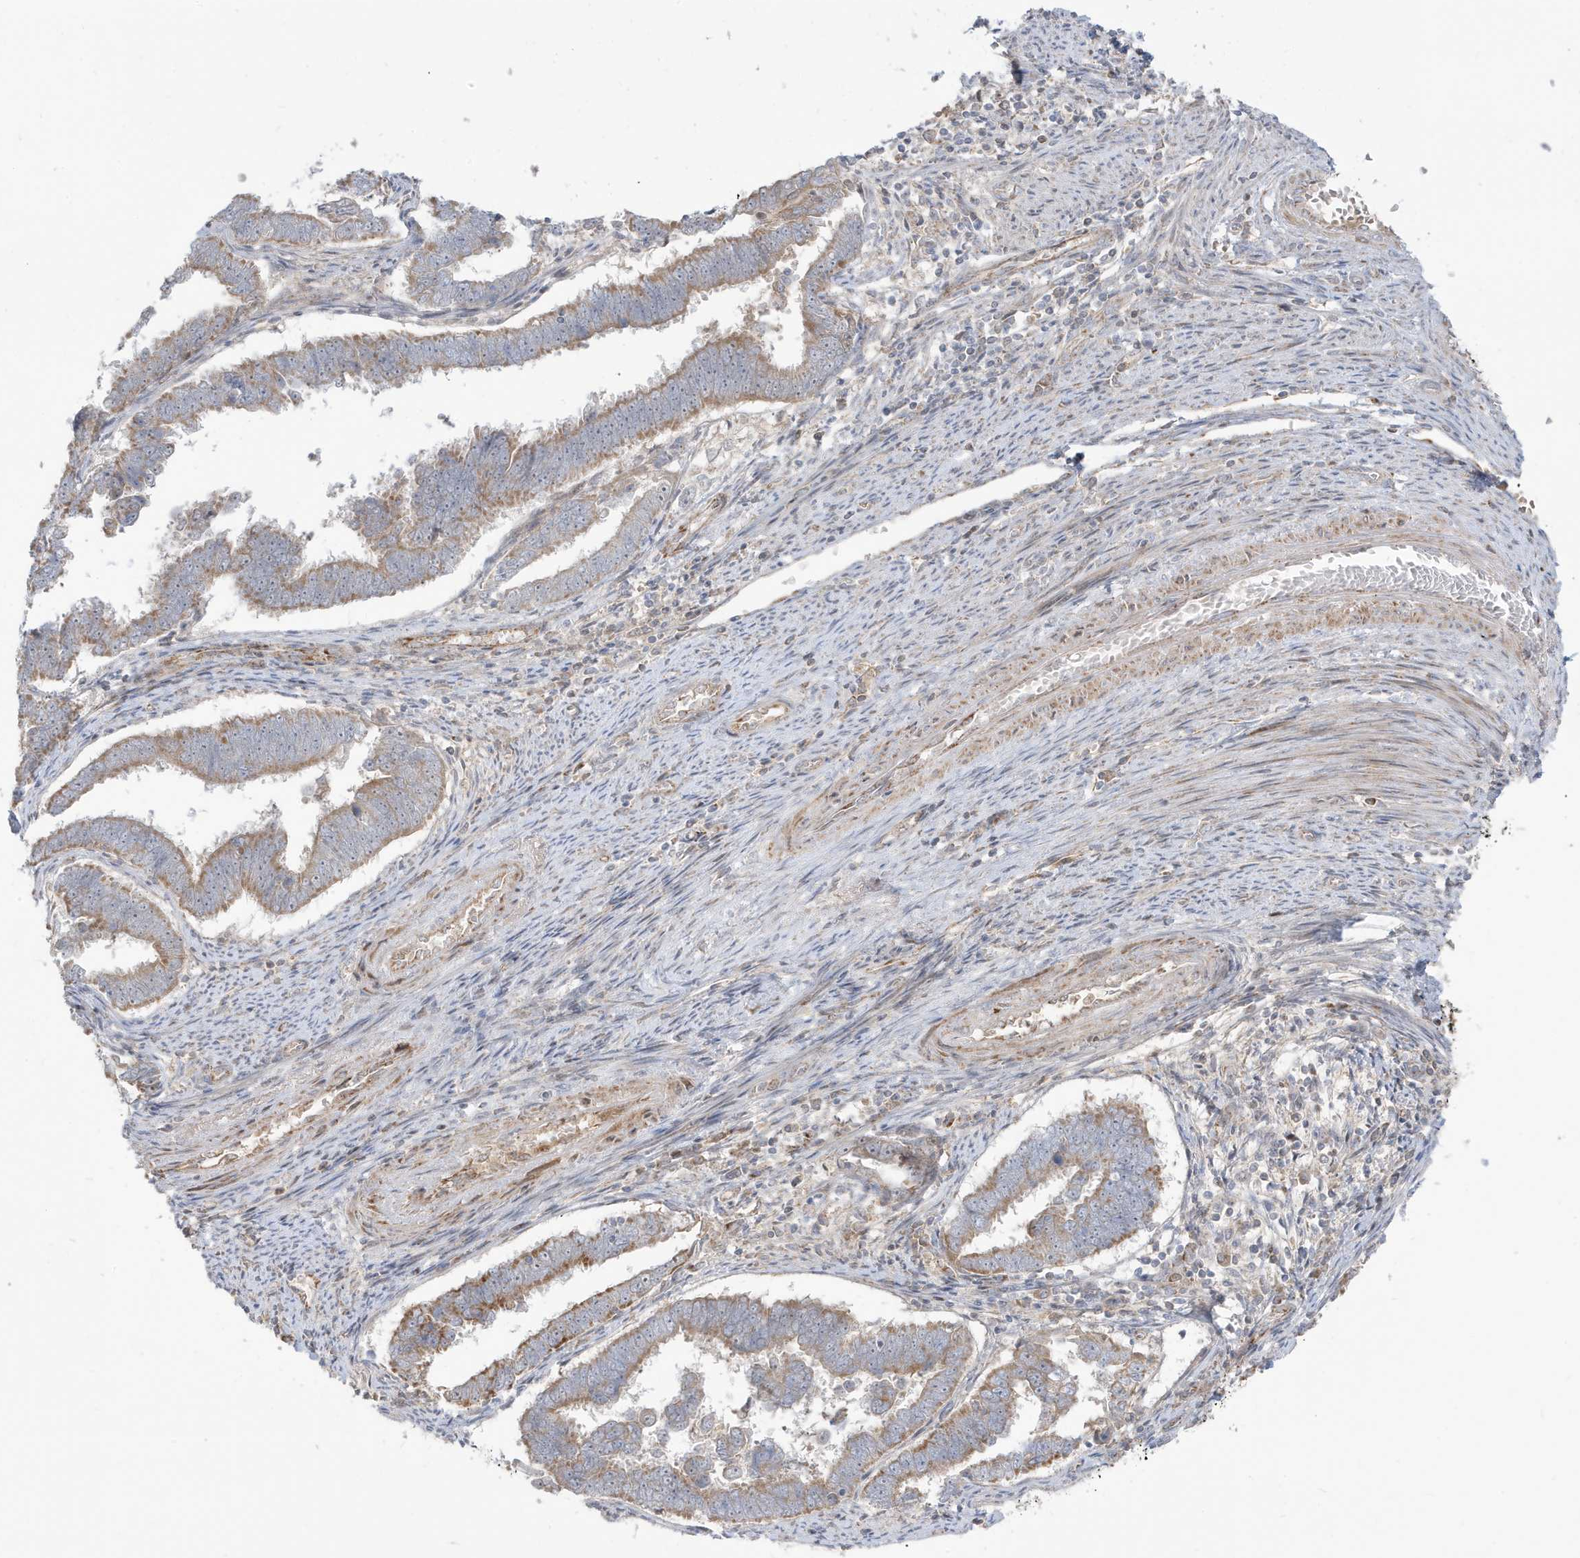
{"staining": {"intensity": "moderate", "quantity": "25%-75%", "location": "cytoplasmic/membranous"}, "tissue": "endometrial cancer", "cell_type": "Tumor cells", "image_type": "cancer", "snomed": [{"axis": "morphology", "description": "Adenocarcinoma, NOS"}, {"axis": "topography", "description": "Endometrium"}], "caption": "A medium amount of moderate cytoplasmic/membranous positivity is identified in approximately 25%-75% of tumor cells in adenocarcinoma (endometrial) tissue.", "gene": "IFT57", "patient": {"sex": "female", "age": 75}}